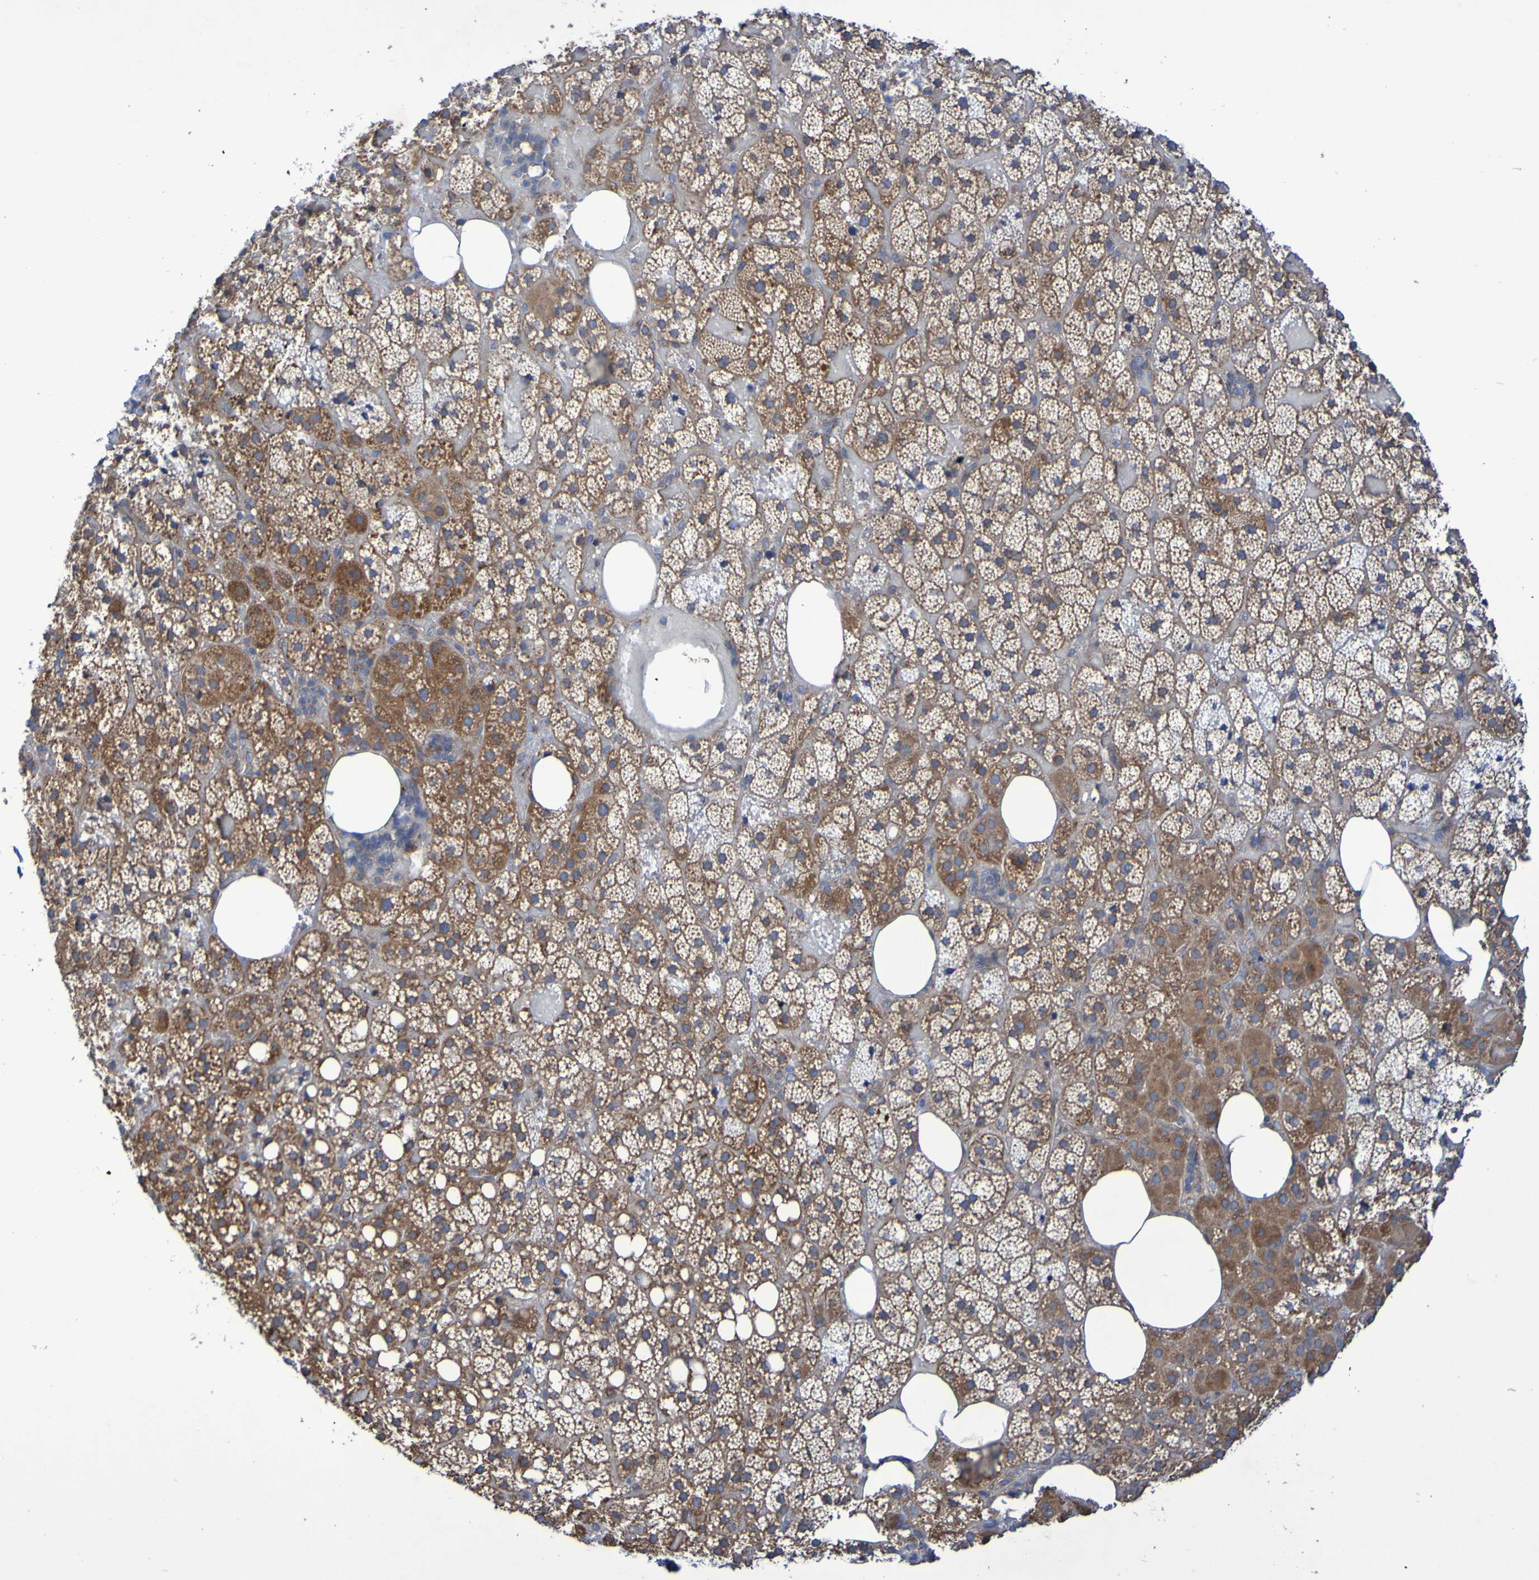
{"staining": {"intensity": "moderate", "quantity": ">75%", "location": "cytoplasmic/membranous"}, "tissue": "adrenal gland", "cell_type": "Glandular cells", "image_type": "normal", "snomed": [{"axis": "morphology", "description": "Normal tissue, NOS"}, {"axis": "topography", "description": "Adrenal gland"}], "caption": "The histopathology image shows staining of unremarkable adrenal gland, revealing moderate cytoplasmic/membranous protein staining (brown color) within glandular cells.", "gene": "LMBRD2", "patient": {"sex": "female", "age": 59}}